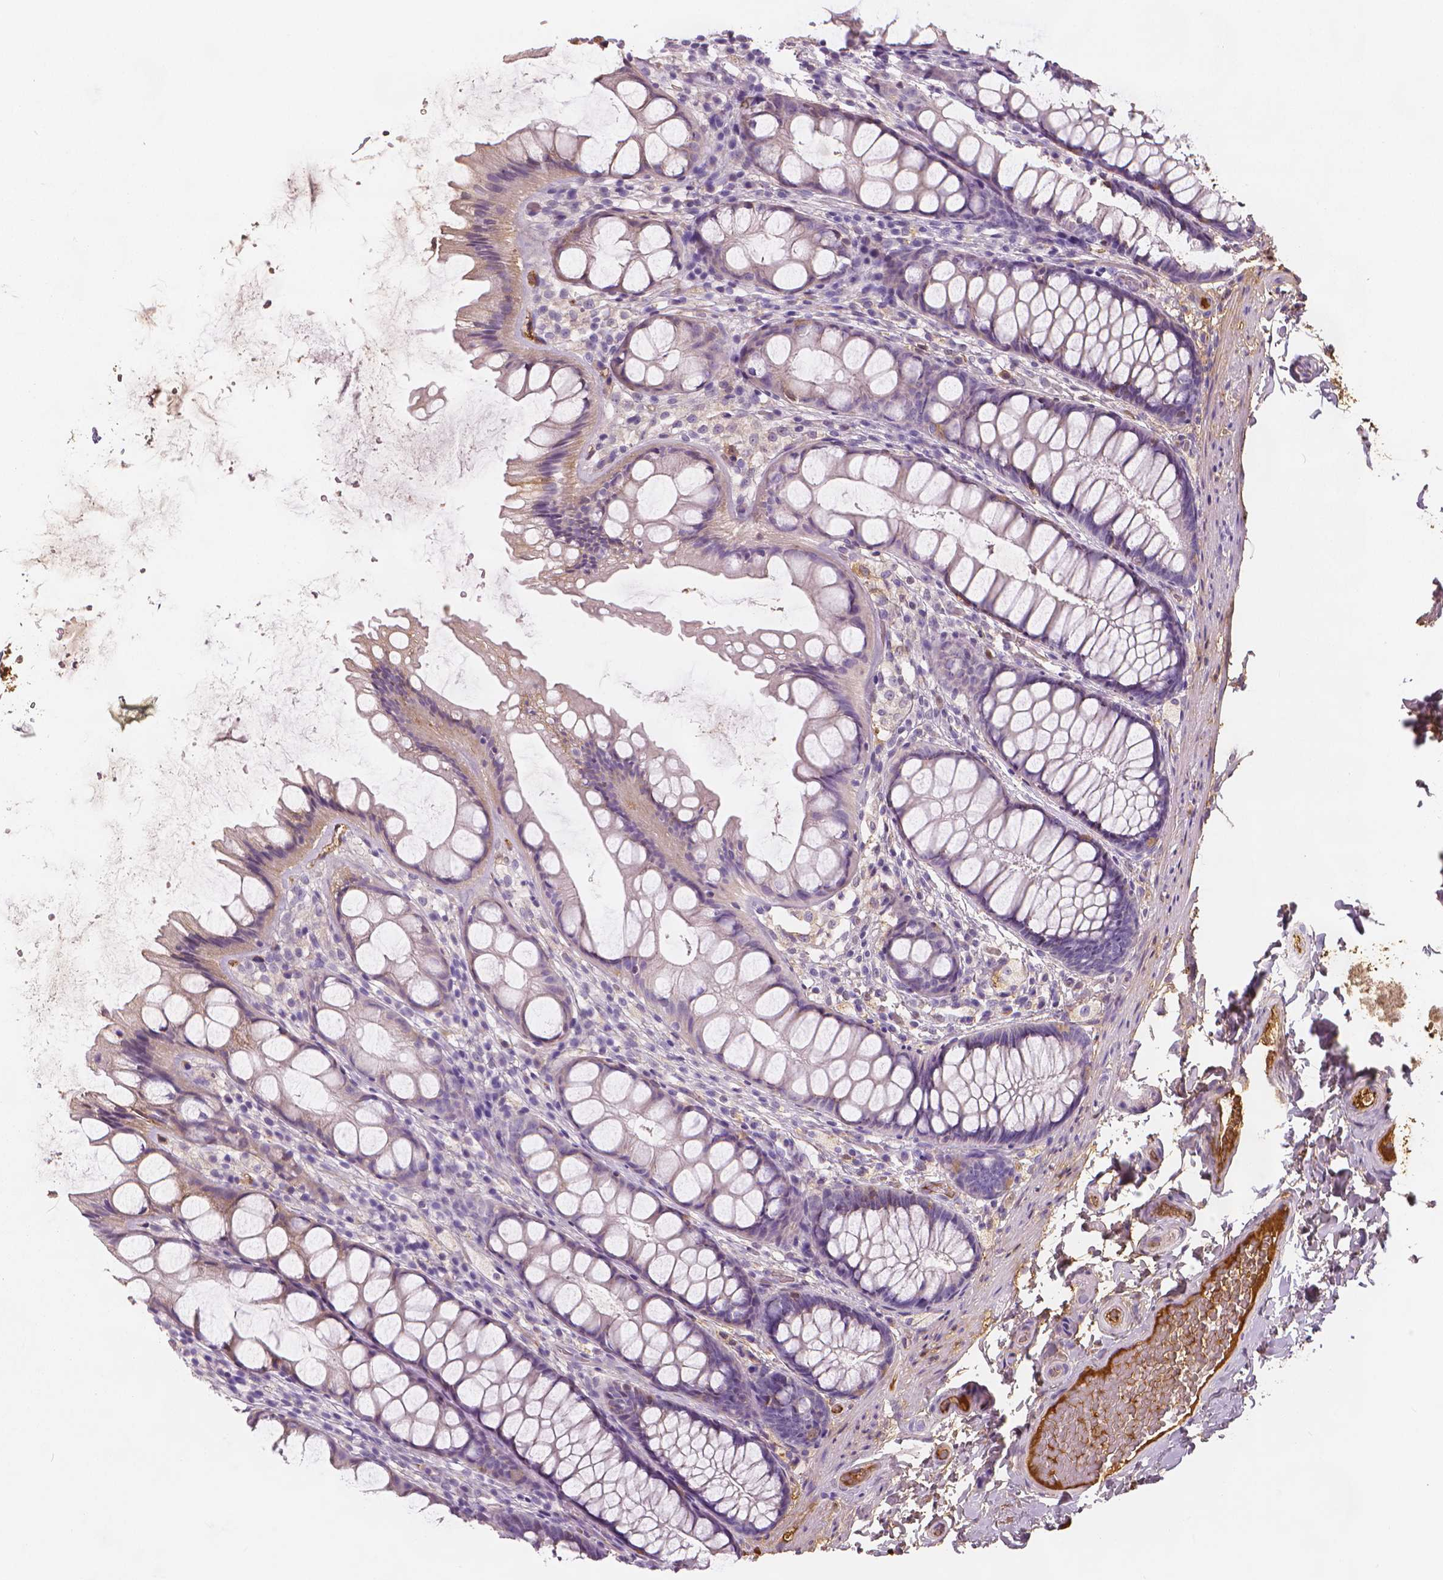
{"staining": {"intensity": "moderate", "quantity": "<25%", "location": "cytoplasmic/membranous"}, "tissue": "colon", "cell_type": "Endothelial cells", "image_type": "normal", "snomed": [{"axis": "morphology", "description": "Normal tissue, NOS"}, {"axis": "topography", "description": "Colon"}], "caption": "The photomicrograph reveals immunohistochemical staining of benign colon. There is moderate cytoplasmic/membranous staining is seen in approximately <25% of endothelial cells. Immunohistochemistry stains the protein in brown and the nuclei are stained blue.", "gene": "APOA4", "patient": {"sex": "male", "age": 47}}